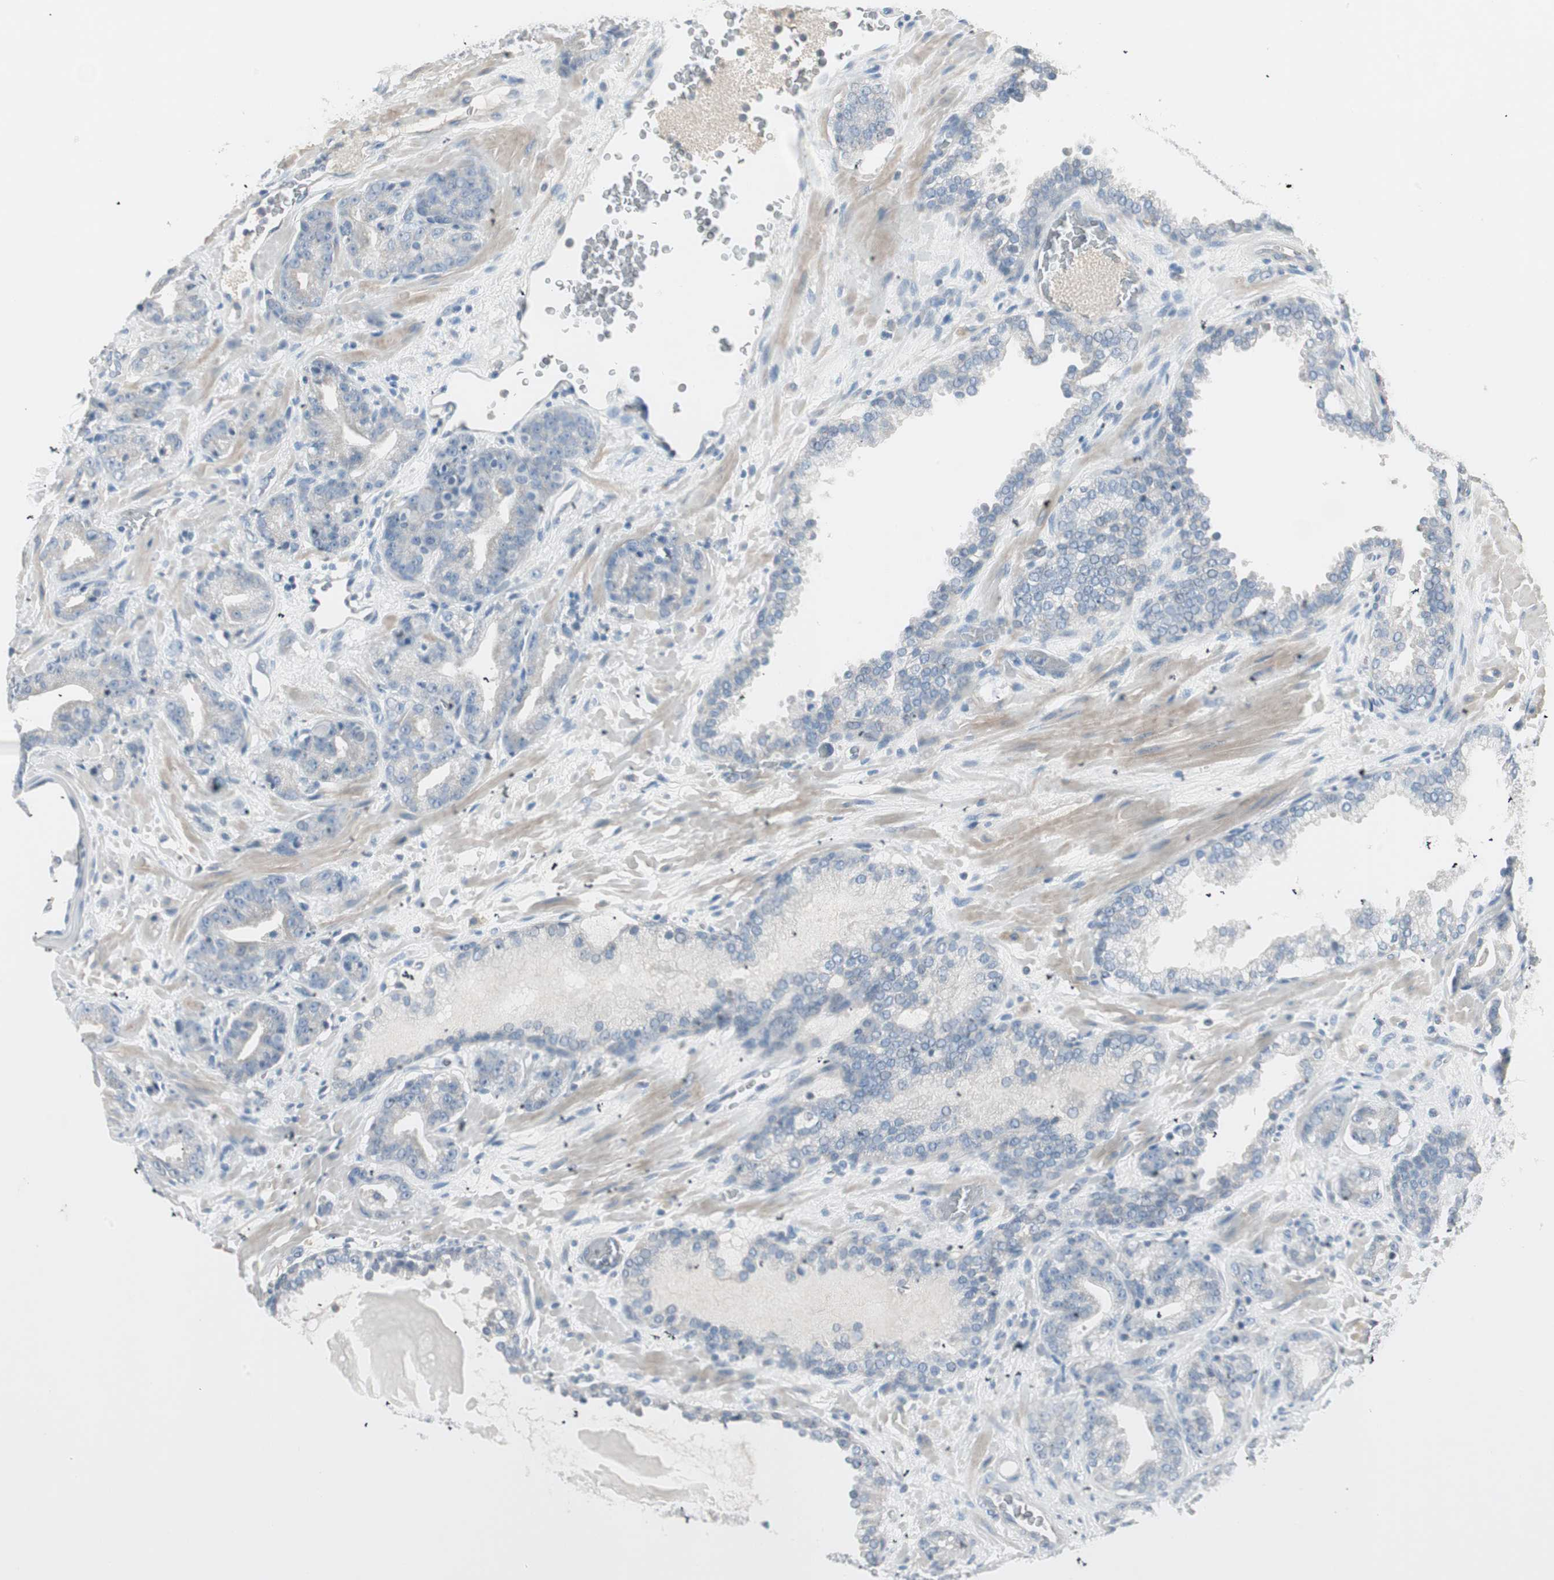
{"staining": {"intensity": "weak", "quantity": "25%-75%", "location": "cytoplasmic/membranous"}, "tissue": "prostate cancer", "cell_type": "Tumor cells", "image_type": "cancer", "snomed": [{"axis": "morphology", "description": "Adenocarcinoma, Low grade"}, {"axis": "topography", "description": "Prostate"}], "caption": "Prostate low-grade adenocarcinoma stained with DAB IHC exhibits low levels of weak cytoplasmic/membranous staining in about 25%-75% of tumor cells. The protein is shown in brown color, while the nuclei are stained blue.", "gene": "ITLN2", "patient": {"sex": "male", "age": 63}}